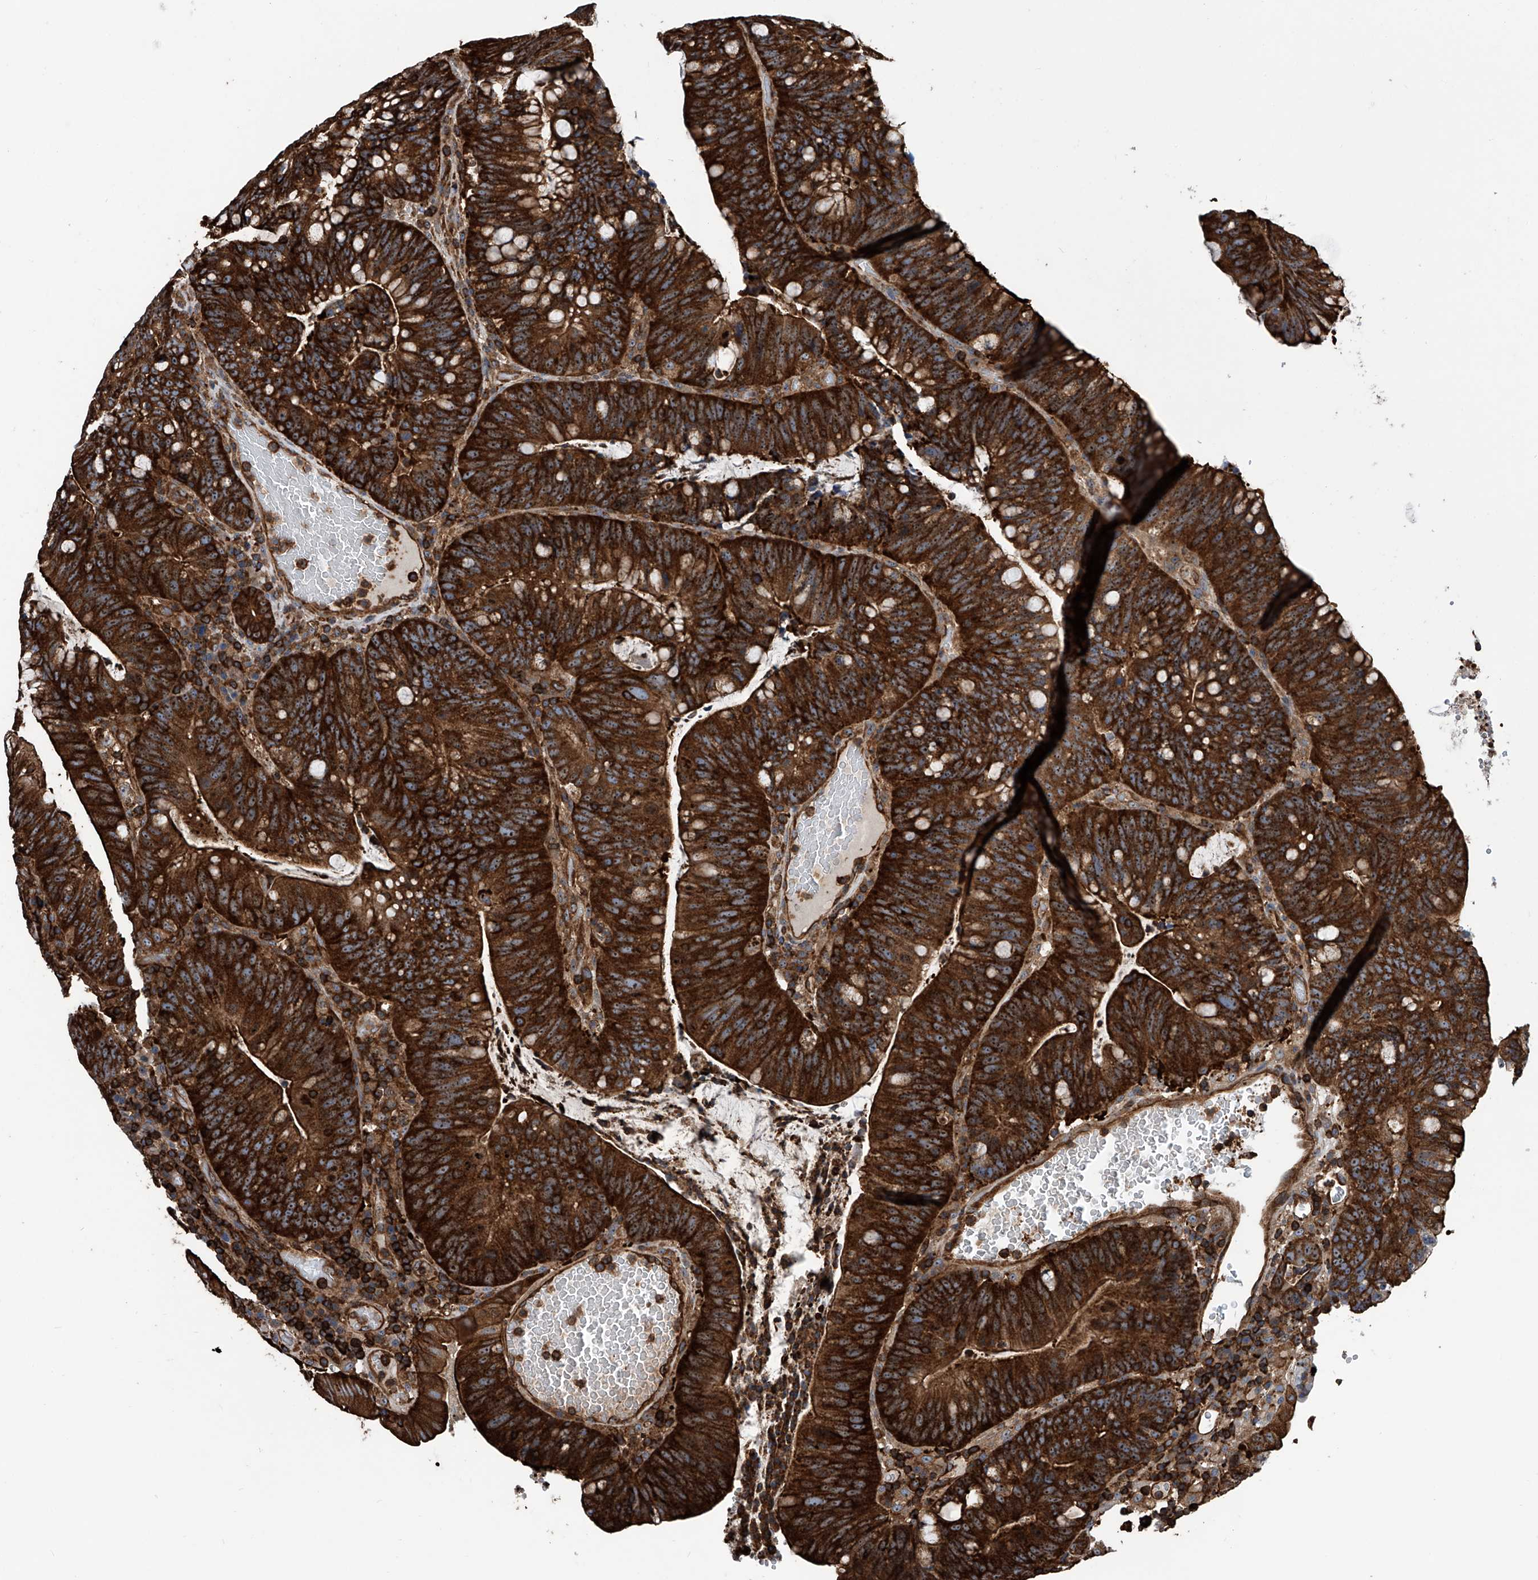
{"staining": {"intensity": "strong", "quantity": ">75%", "location": "cytoplasmic/membranous,nuclear"}, "tissue": "colorectal cancer", "cell_type": "Tumor cells", "image_type": "cancer", "snomed": [{"axis": "morphology", "description": "Adenocarcinoma, NOS"}, {"axis": "topography", "description": "Colon"}], "caption": "A high-resolution image shows immunohistochemistry (IHC) staining of colorectal cancer (adenocarcinoma), which shows strong cytoplasmic/membranous and nuclear positivity in about >75% of tumor cells. (DAB (3,3'-diaminobenzidine) = brown stain, brightfield microscopy at high magnification).", "gene": "ZNF484", "patient": {"sex": "female", "age": 66}}